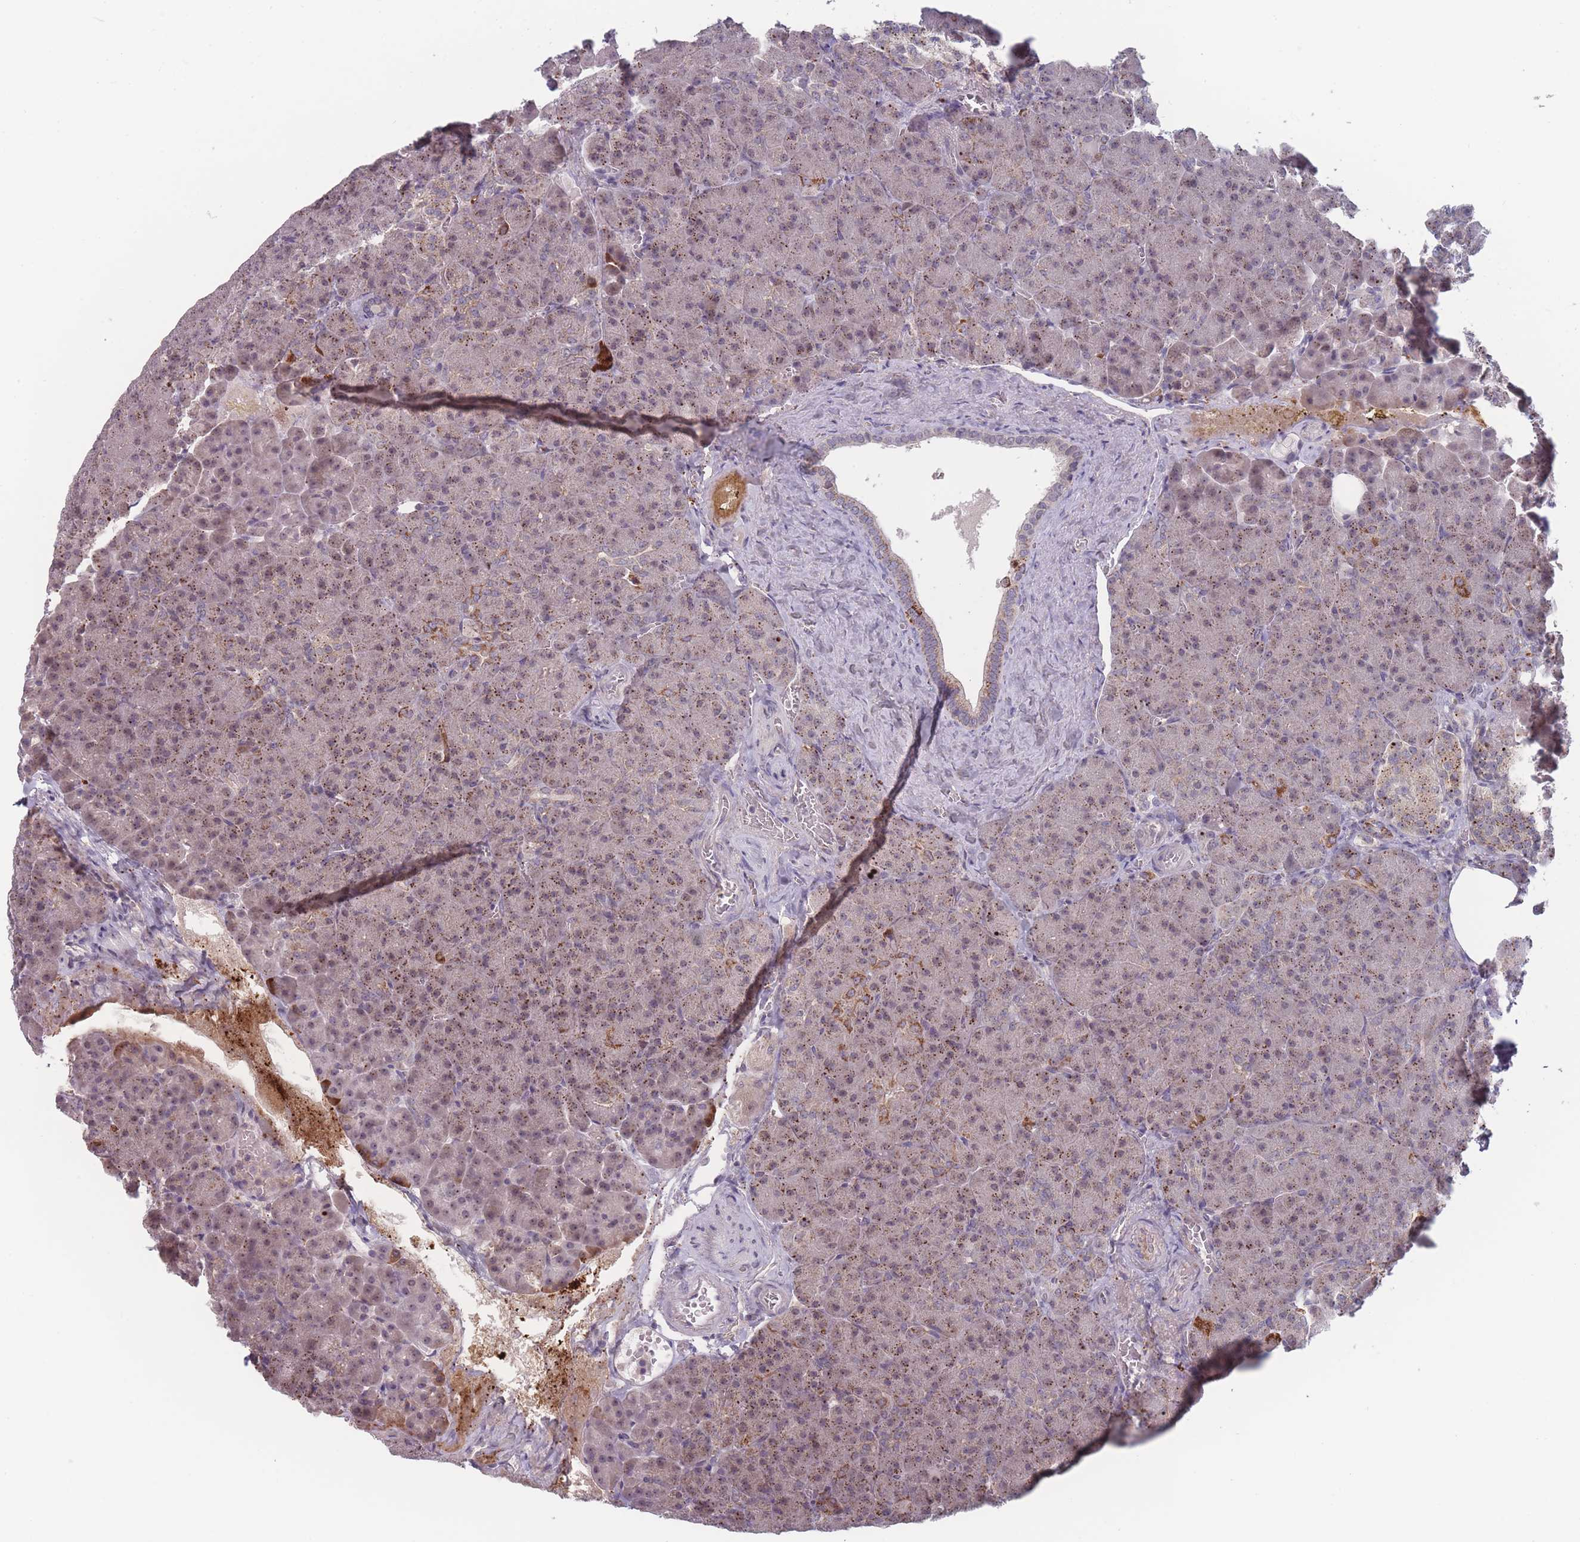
{"staining": {"intensity": "weak", "quantity": ">75%", "location": "cytoplasmic/membranous,nuclear"}, "tissue": "pancreas", "cell_type": "Exocrine glandular cells", "image_type": "normal", "snomed": [{"axis": "morphology", "description": "Normal tissue, NOS"}, {"axis": "topography", "description": "Pancreas"}], "caption": "Exocrine glandular cells demonstrate low levels of weak cytoplasmic/membranous,nuclear staining in approximately >75% of cells in normal human pancreas. (Stains: DAB (3,3'-diaminobenzidine) in brown, nuclei in blue, Microscopy: brightfield microscopy at high magnification).", "gene": "TMEM232", "patient": {"sex": "female", "age": 74}}